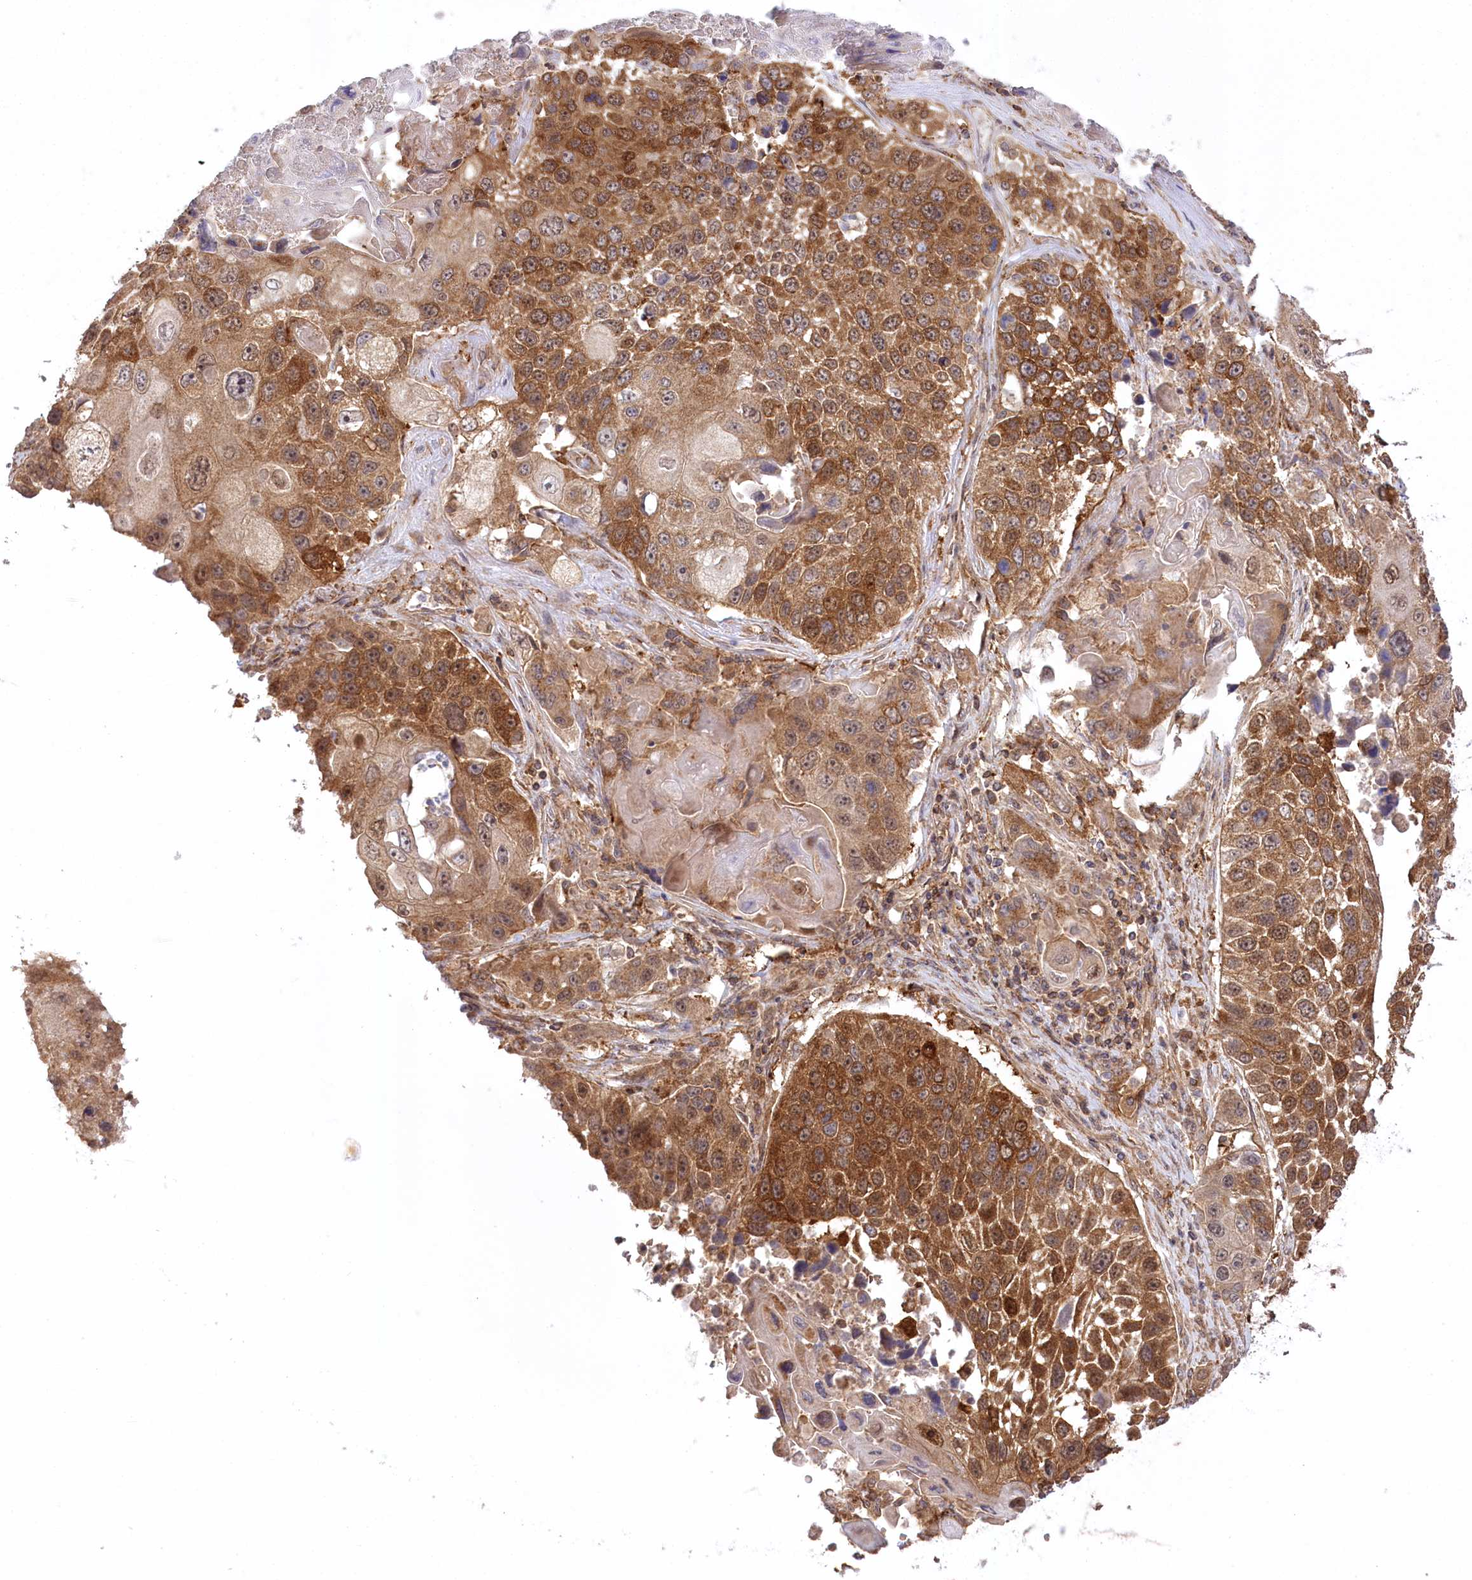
{"staining": {"intensity": "moderate", "quantity": ">75%", "location": "cytoplasmic/membranous"}, "tissue": "lung cancer", "cell_type": "Tumor cells", "image_type": "cancer", "snomed": [{"axis": "morphology", "description": "Squamous cell carcinoma, NOS"}, {"axis": "topography", "description": "Lung"}], "caption": "Moderate cytoplasmic/membranous positivity is present in approximately >75% of tumor cells in lung squamous cell carcinoma.", "gene": "CCDC91", "patient": {"sex": "male", "age": 61}}